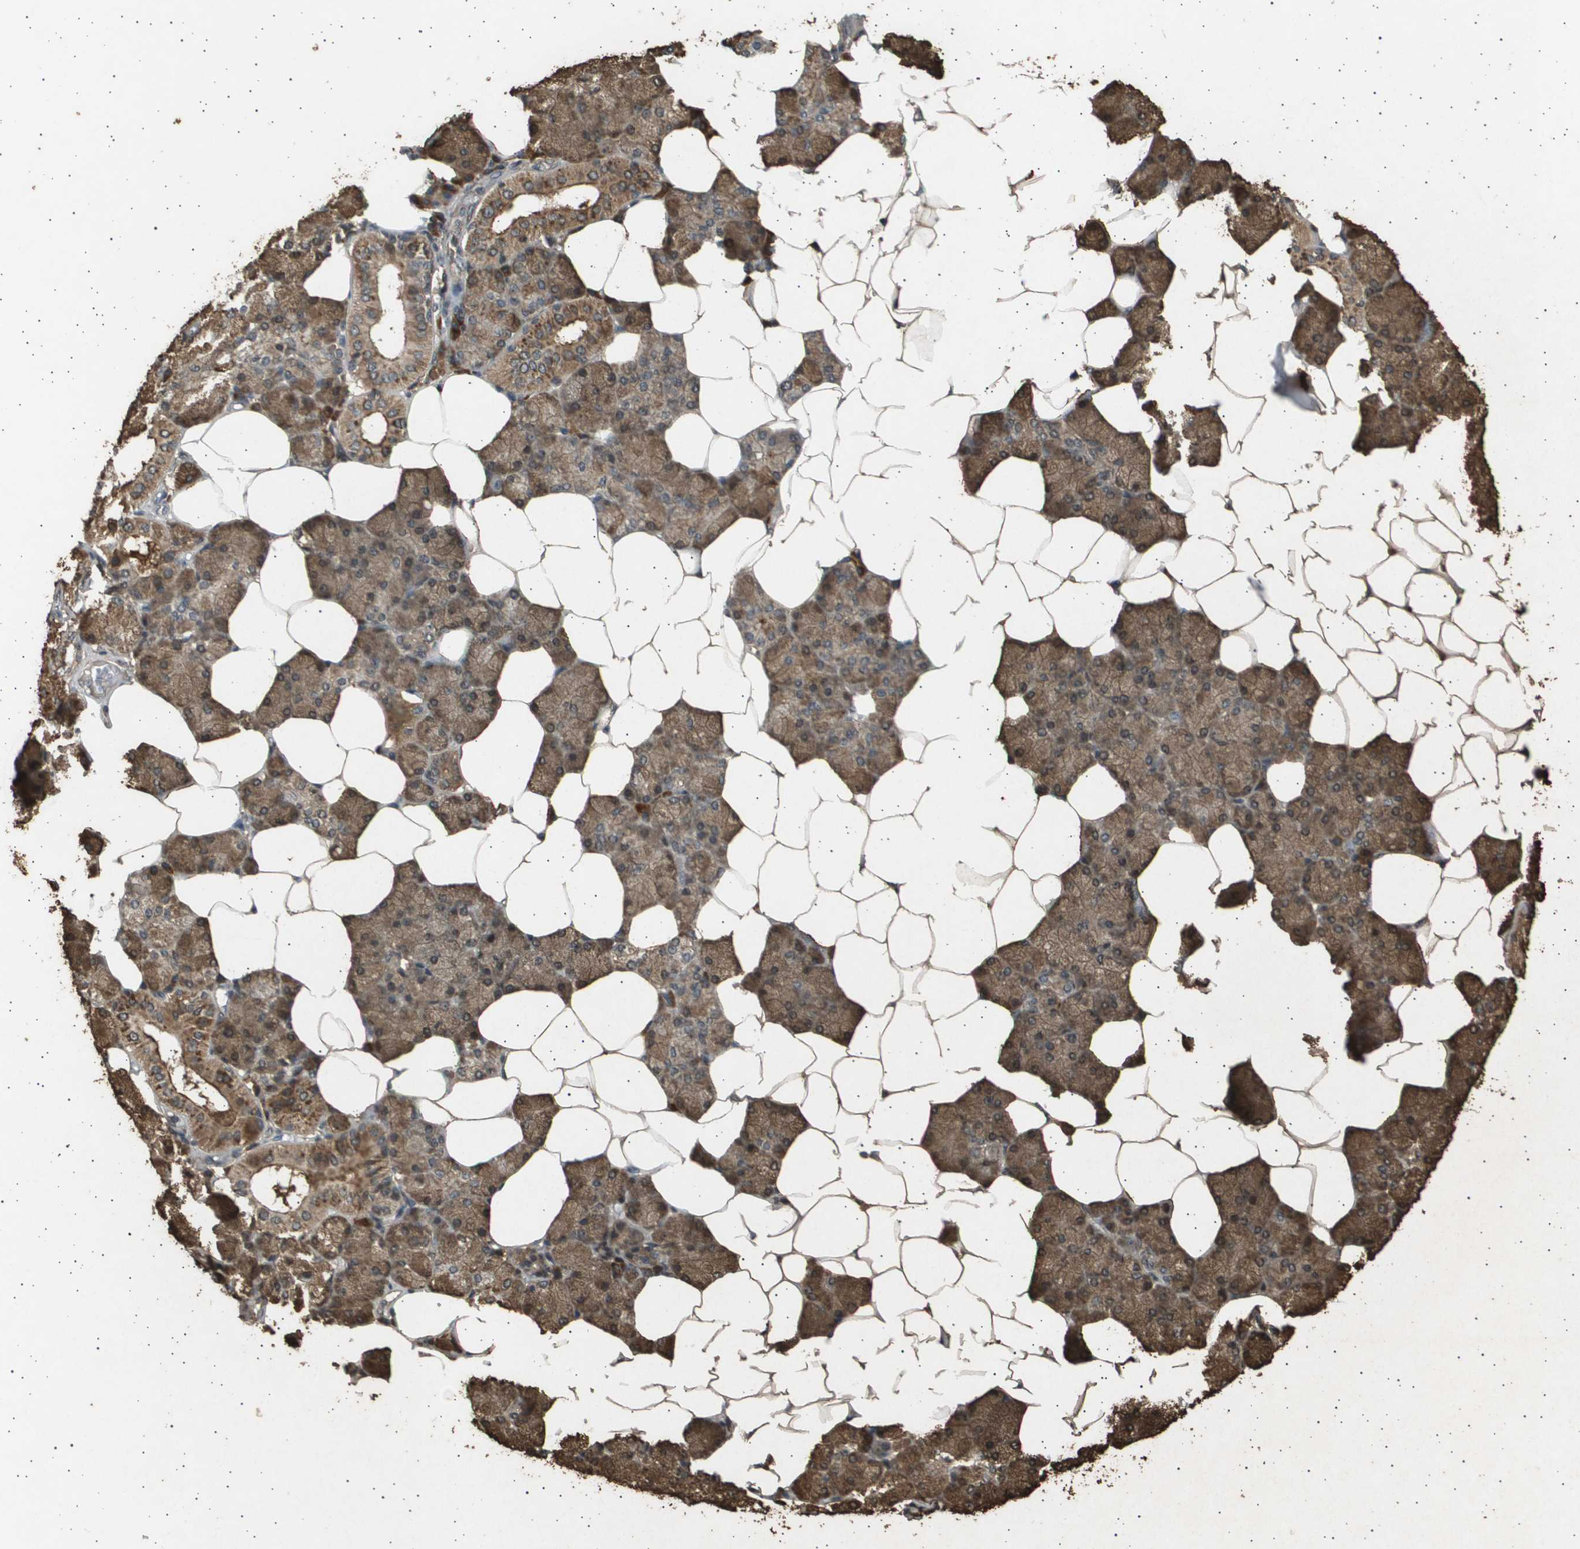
{"staining": {"intensity": "moderate", "quantity": ">75%", "location": "cytoplasmic/membranous"}, "tissue": "salivary gland", "cell_type": "Glandular cells", "image_type": "normal", "snomed": [{"axis": "morphology", "description": "Normal tissue, NOS"}, {"axis": "topography", "description": "Salivary gland"}], "caption": "This is a histology image of immunohistochemistry staining of normal salivary gland, which shows moderate positivity in the cytoplasmic/membranous of glandular cells.", "gene": "TNRC6A", "patient": {"sex": "male", "age": 62}}